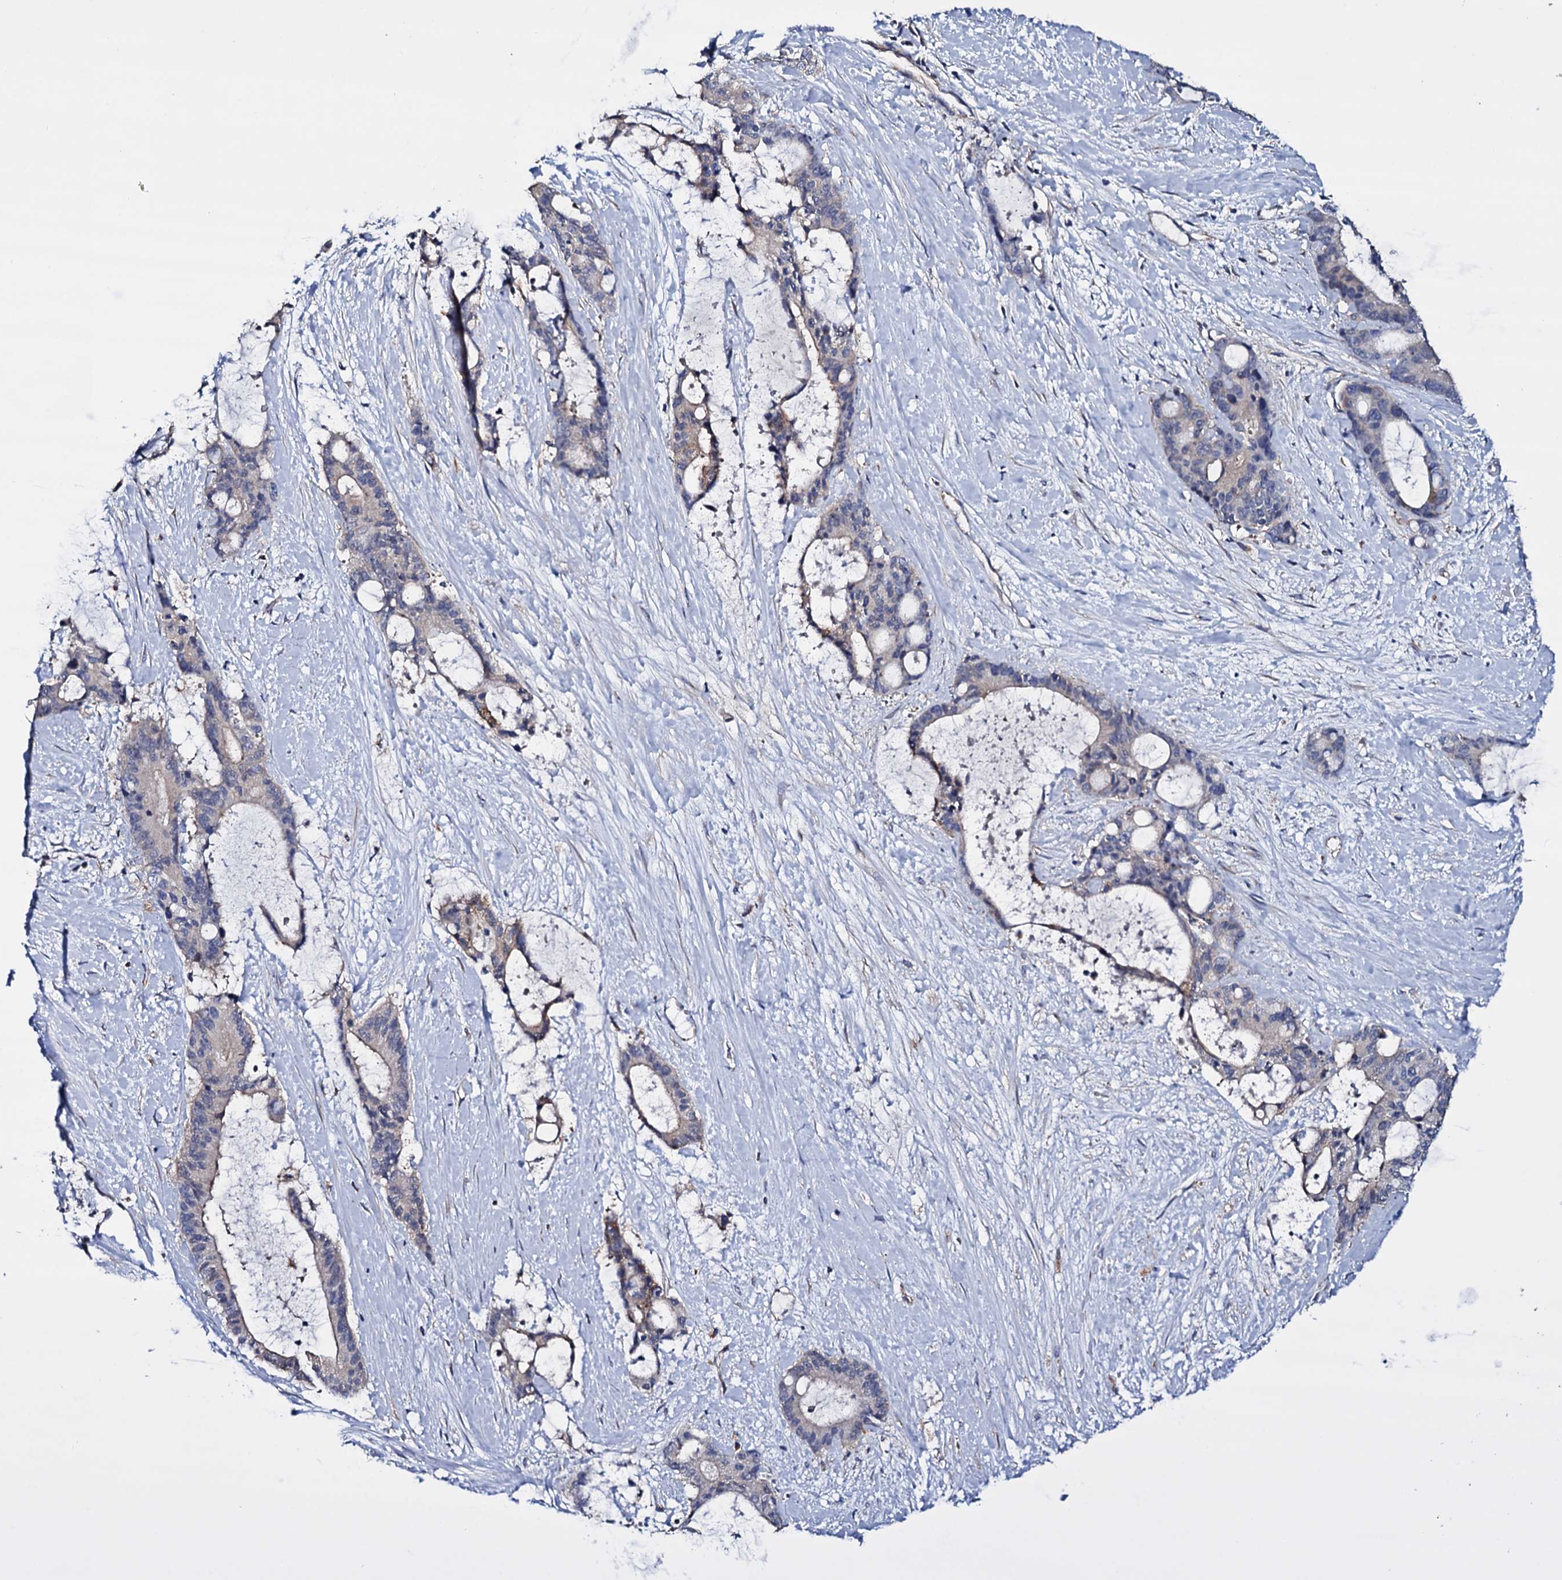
{"staining": {"intensity": "negative", "quantity": "none", "location": "none"}, "tissue": "liver cancer", "cell_type": "Tumor cells", "image_type": "cancer", "snomed": [{"axis": "morphology", "description": "Normal tissue, NOS"}, {"axis": "morphology", "description": "Cholangiocarcinoma"}, {"axis": "topography", "description": "Liver"}, {"axis": "topography", "description": "Peripheral nerve tissue"}], "caption": "Liver cancer (cholangiocarcinoma) stained for a protein using immunohistochemistry exhibits no staining tumor cells.", "gene": "BCL2L14", "patient": {"sex": "female", "age": 73}}